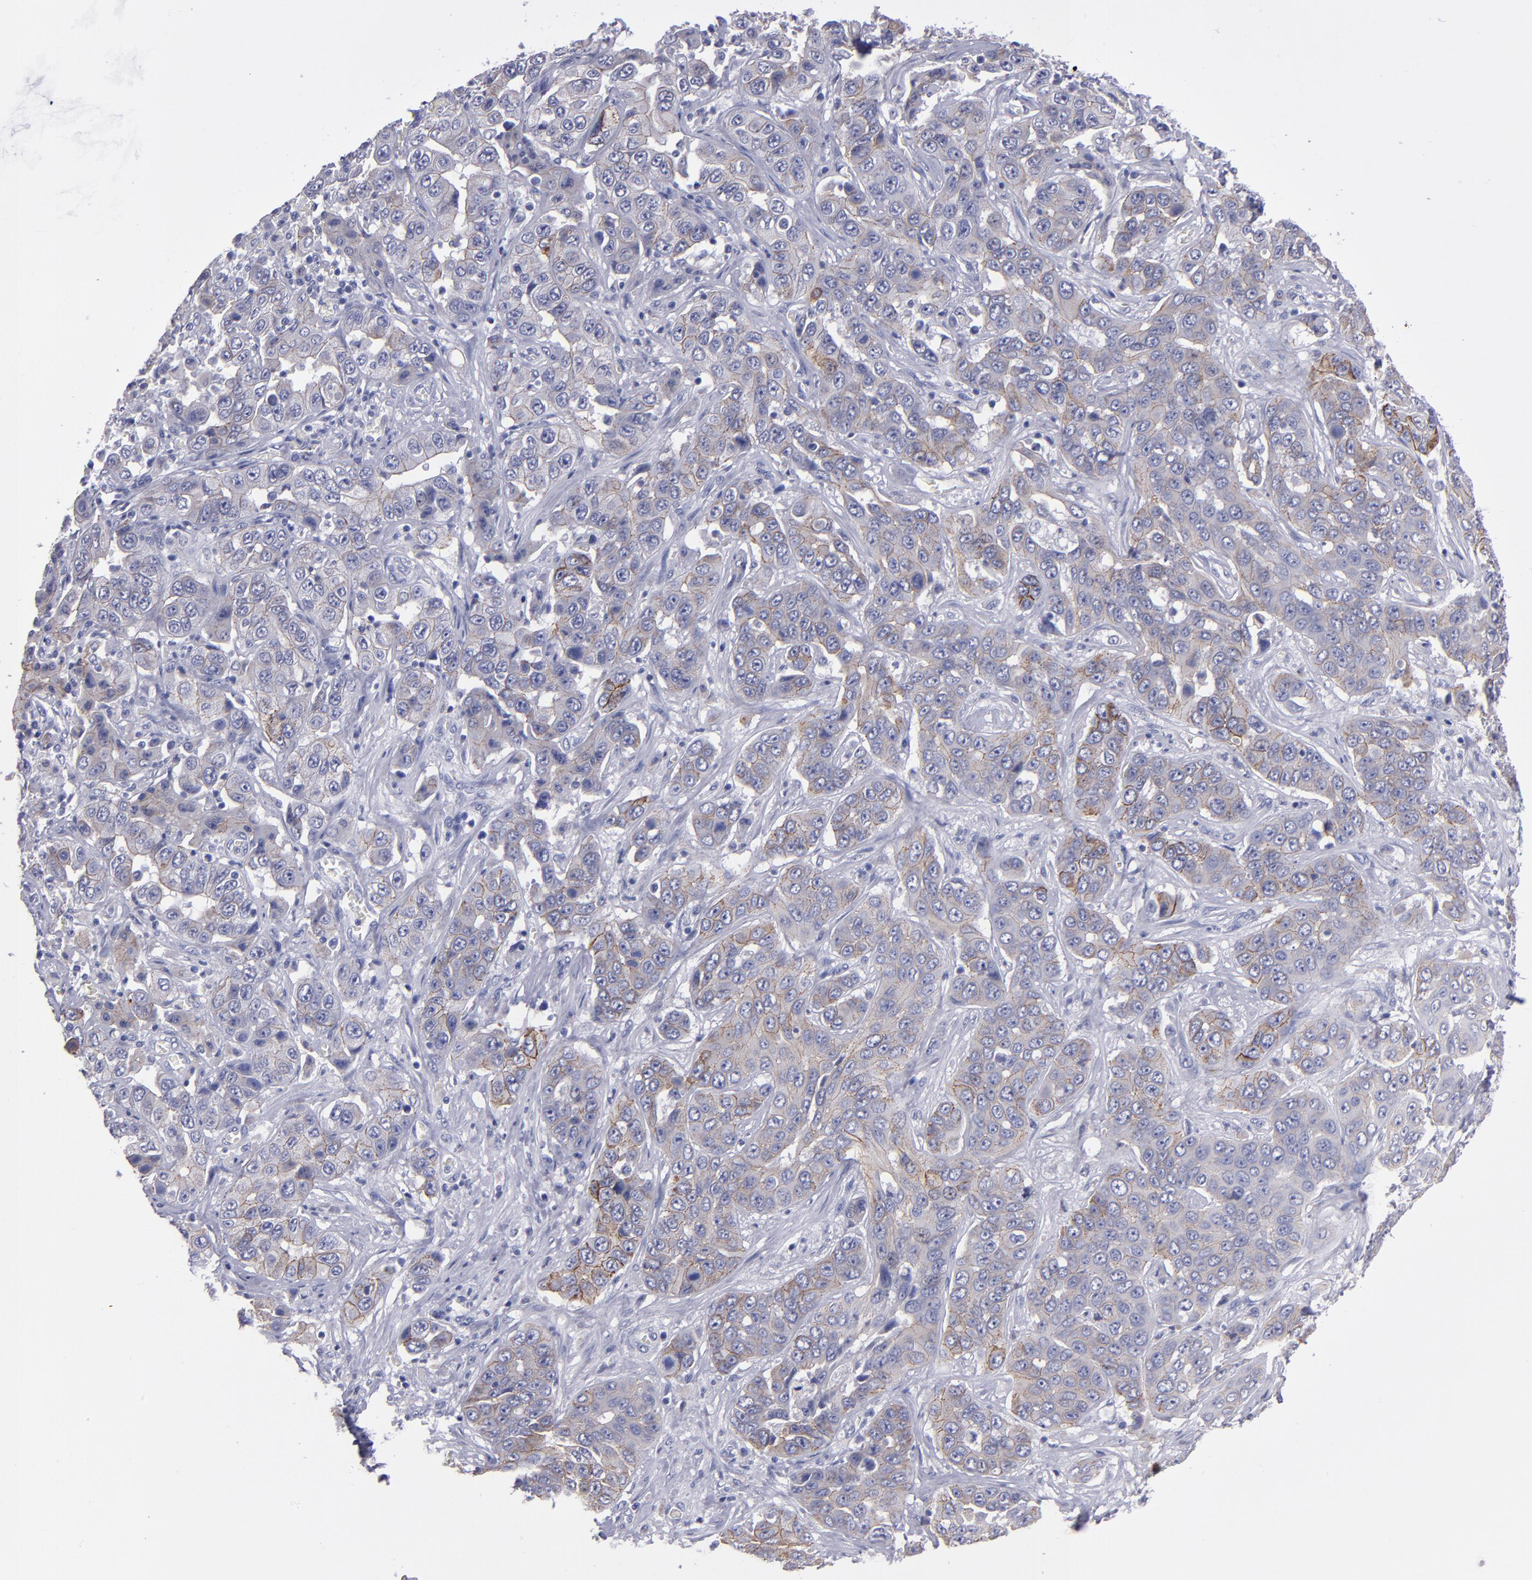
{"staining": {"intensity": "weak", "quantity": ">75%", "location": "cytoplasmic/membranous"}, "tissue": "liver cancer", "cell_type": "Tumor cells", "image_type": "cancer", "snomed": [{"axis": "morphology", "description": "Cholangiocarcinoma"}, {"axis": "topography", "description": "Liver"}], "caption": "DAB (3,3'-diaminobenzidine) immunohistochemical staining of human cholangiocarcinoma (liver) reveals weak cytoplasmic/membranous protein positivity in approximately >75% of tumor cells. (DAB (3,3'-diaminobenzidine) = brown stain, brightfield microscopy at high magnification).", "gene": "CDH3", "patient": {"sex": "female", "age": 52}}